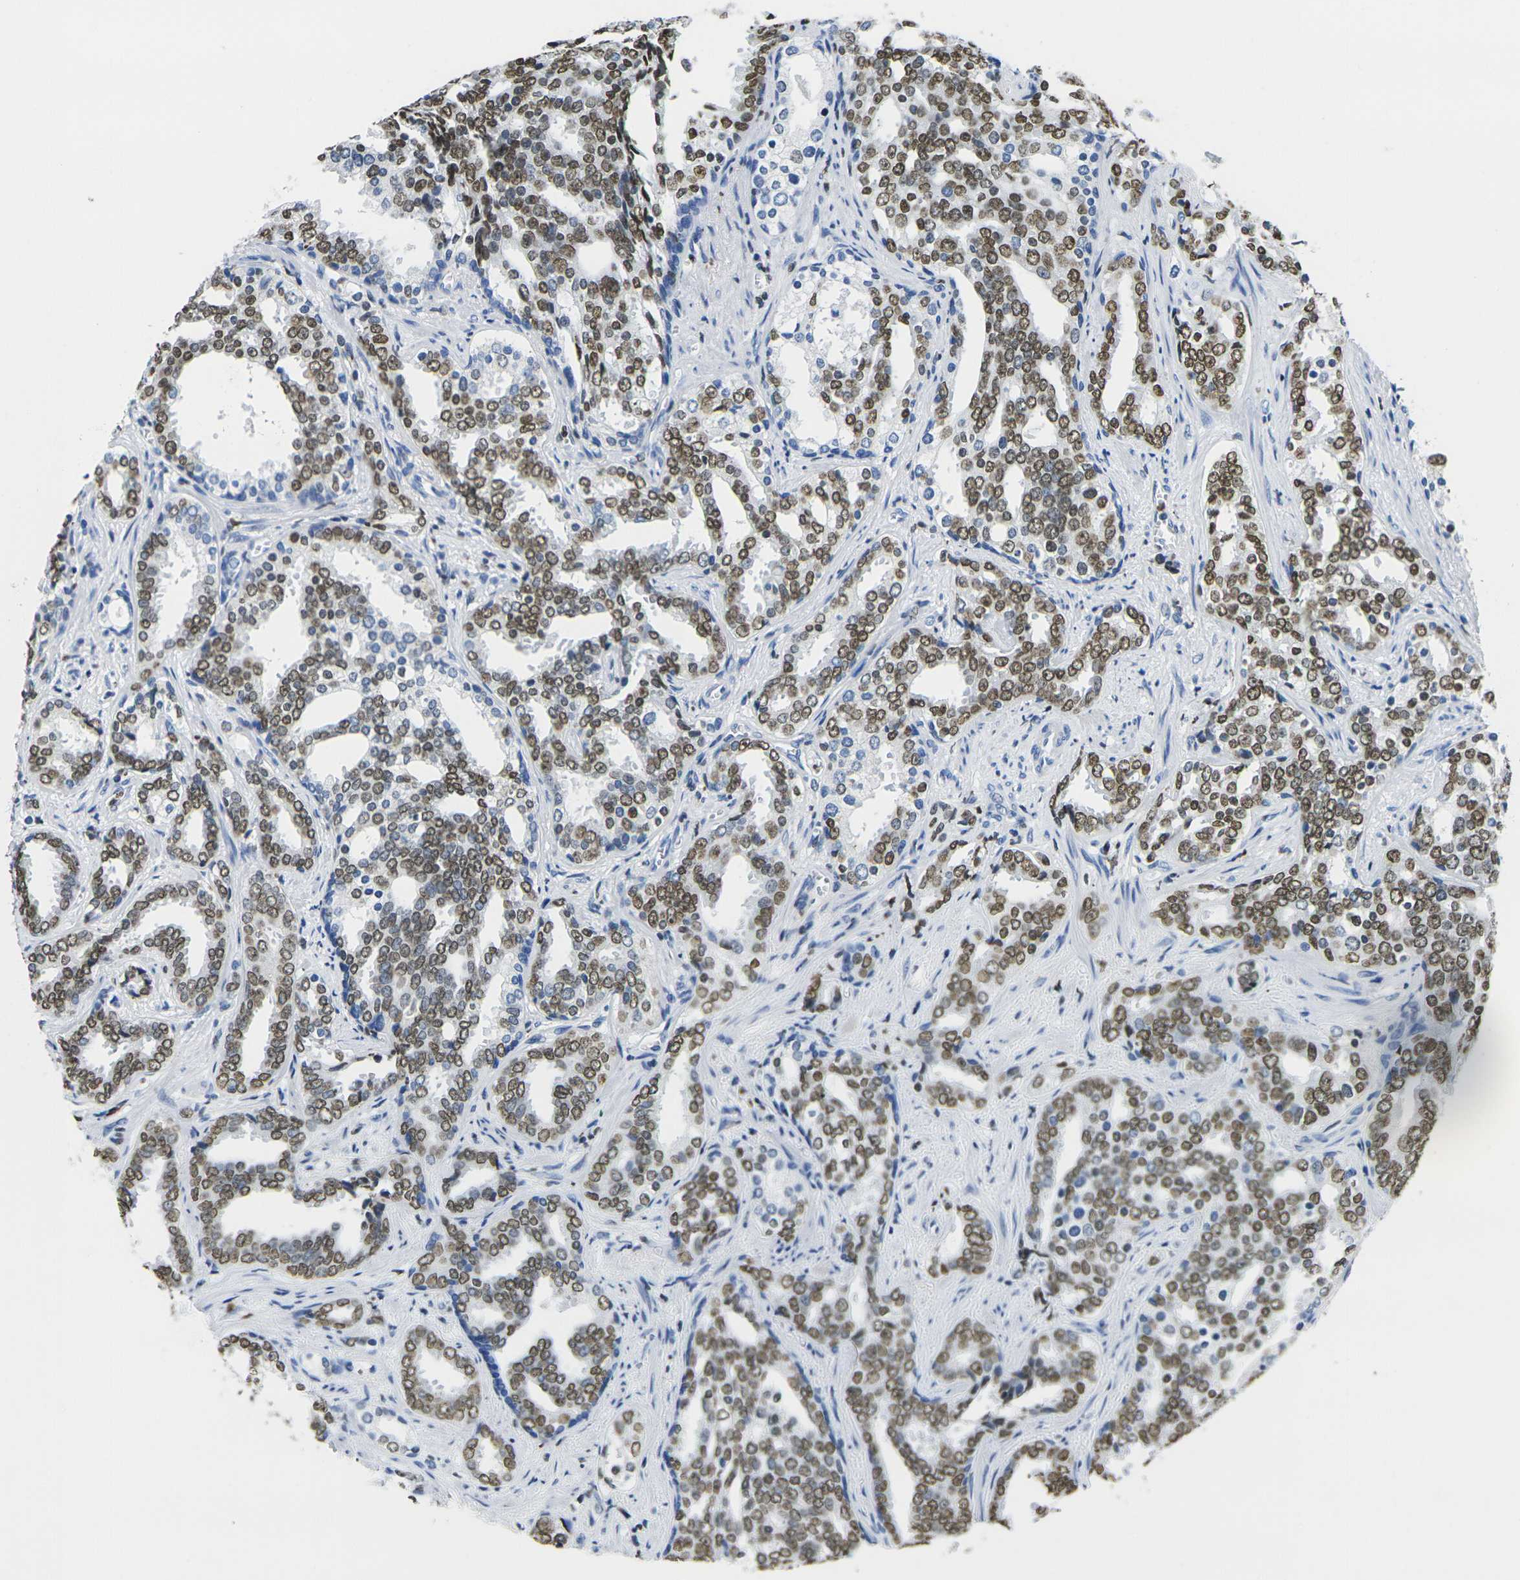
{"staining": {"intensity": "strong", "quantity": ">75%", "location": "nuclear"}, "tissue": "prostate cancer", "cell_type": "Tumor cells", "image_type": "cancer", "snomed": [{"axis": "morphology", "description": "Adenocarcinoma, High grade"}, {"axis": "topography", "description": "Prostate"}], "caption": "Tumor cells reveal strong nuclear positivity in approximately >75% of cells in adenocarcinoma (high-grade) (prostate). The protein is stained brown, and the nuclei are stained in blue (DAB (3,3'-diaminobenzidine) IHC with brightfield microscopy, high magnification).", "gene": "DRAXIN", "patient": {"sex": "male", "age": 67}}